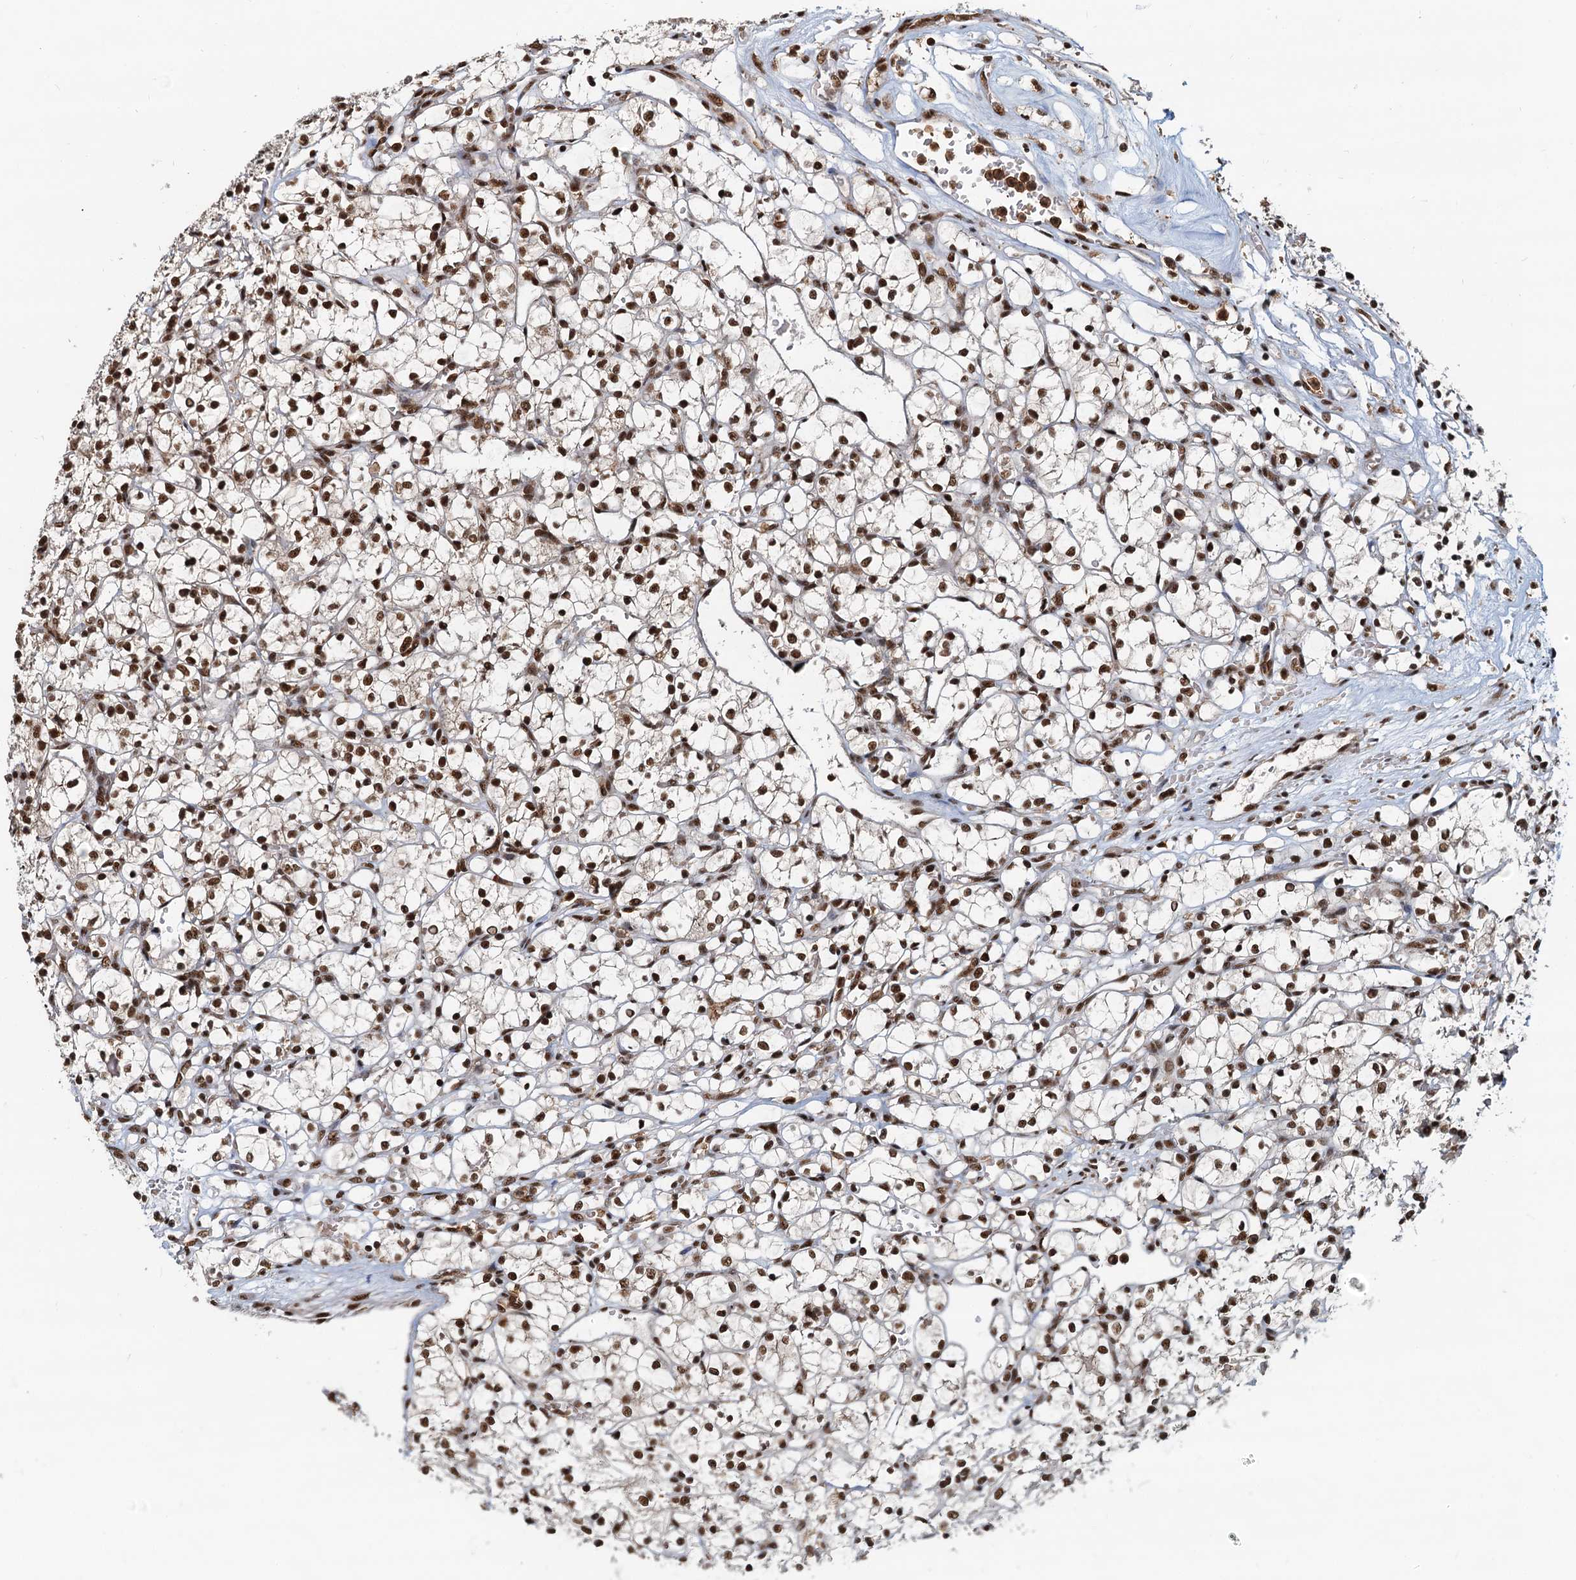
{"staining": {"intensity": "strong", "quantity": ">75%", "location": "nuclear"}, "tissue": "renal cancer", "cell_type": "Tumor cells", "image_type": "cancer", "snomed": [{"axis": "morphology", "description": "Adenocarcinoma, NOS"}, {"axis": "topography", "description": "Kidney"}], "caption": "Adenocarcinoma (renal) was stained to show a protein in brown. There is high levels of strong nuclear positivity in about >75% of tumor cells. (IHC, brightfield microscopy, high magnification).", "gene": "RSRC2", "patient": {"sex": "female", "age": 69}}